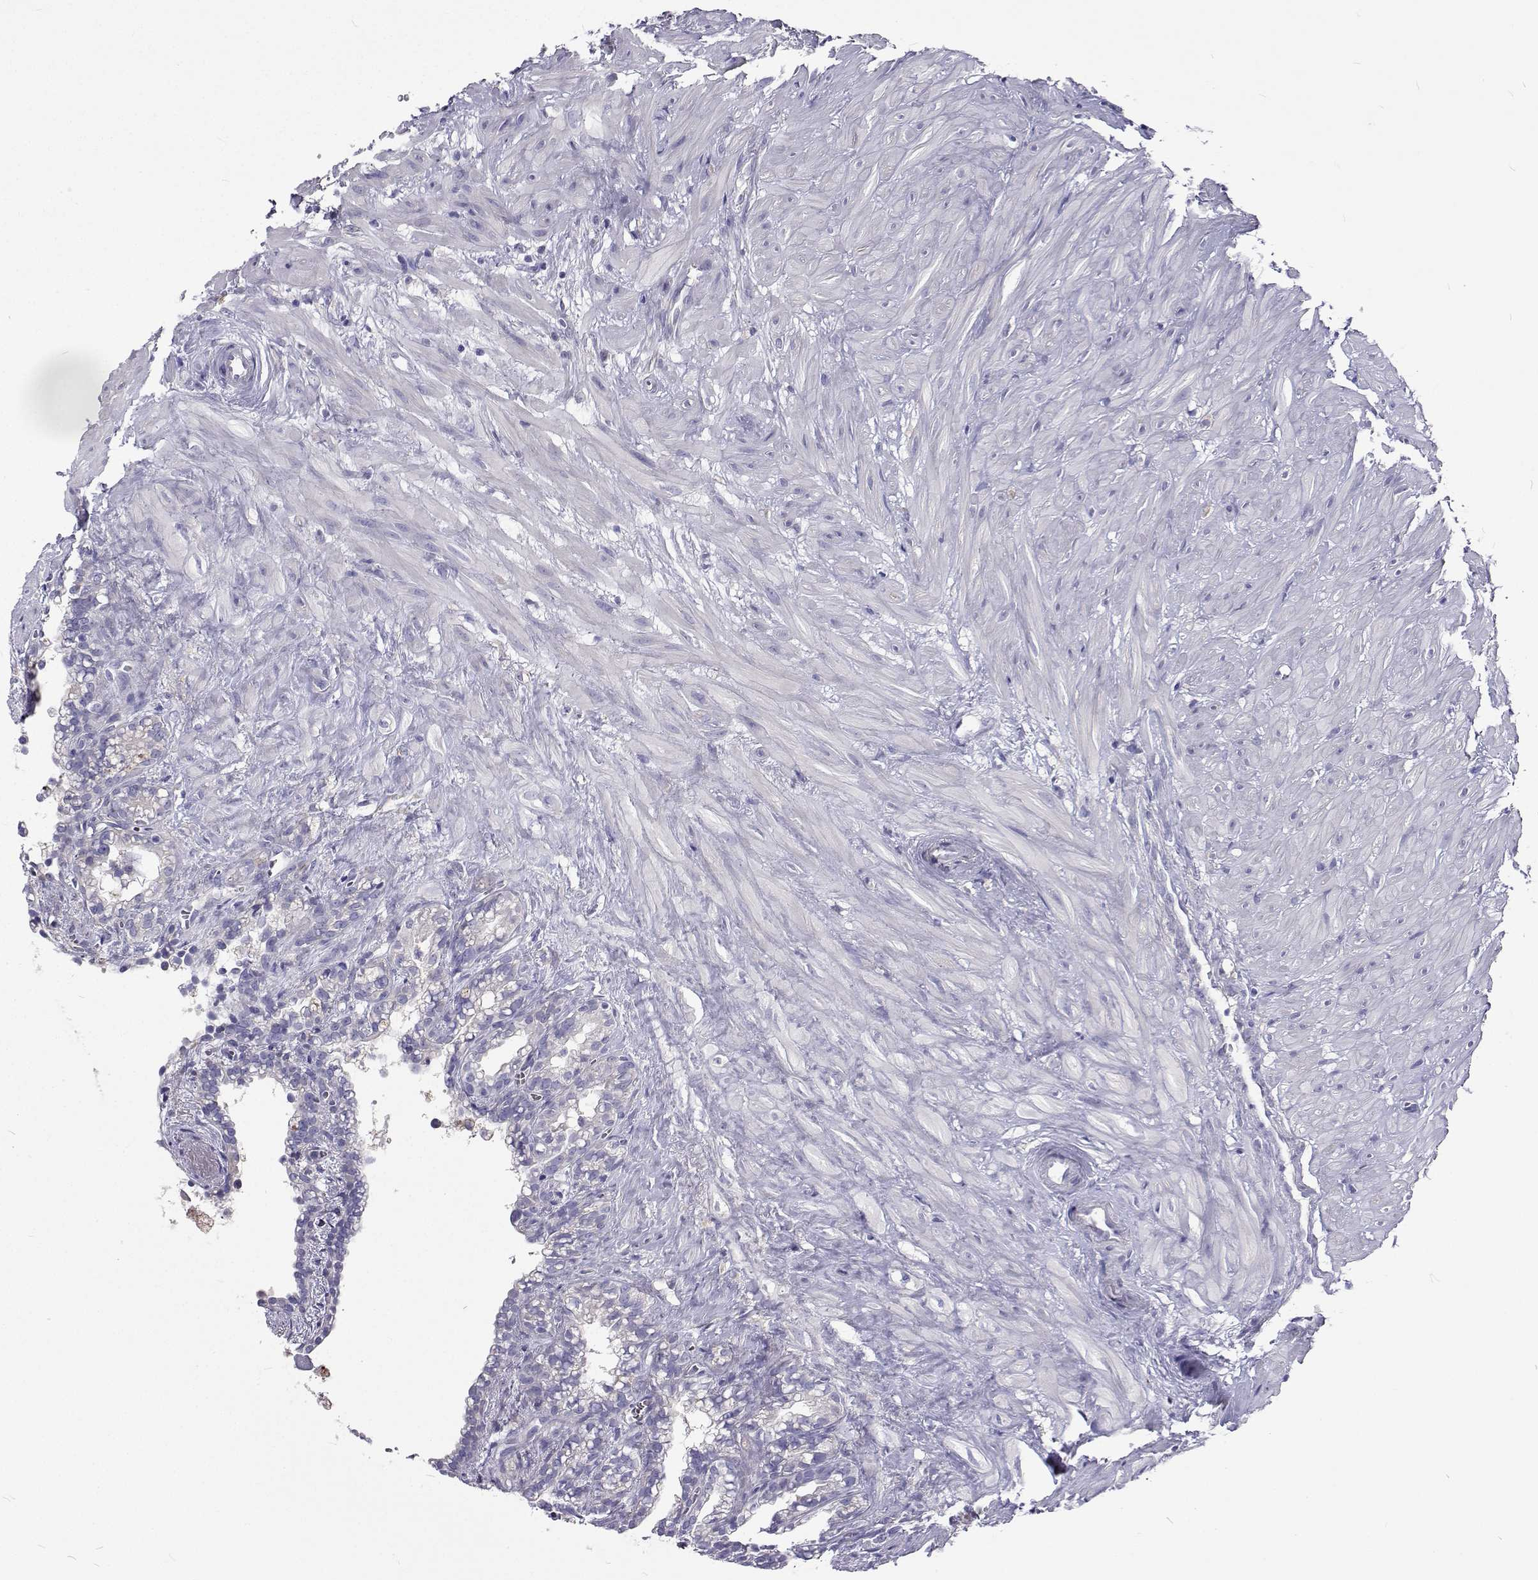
{"staining": {"intensity": "negative", "quantity": "none", "location": "none"}, "tissue": "seminal vesicle", "cell_type": "Glandular cells", "image_type": "normal", "snomed": [{"axis": "morphology", "description": "Normal tissue, NOS"}, {"axis": "morphology", "description": "Urothelial carcinoma, NOS"}, {"axis": "topography", "description": "Urinary bladder"}, {"axis": "topography", "description": "Seminal veicle"}], "caption": "A high-resolution photomicrograph shows immunohistochemistry staining of unremarkable seminal vesicle, which displays no significant staining in glandular cells. (DAB (3,3'-diaminobenzidine) IHC with hematoxylin counter stain).", "gene": "LHFPL7", "patient": {"sex": "male", "age": 76}}